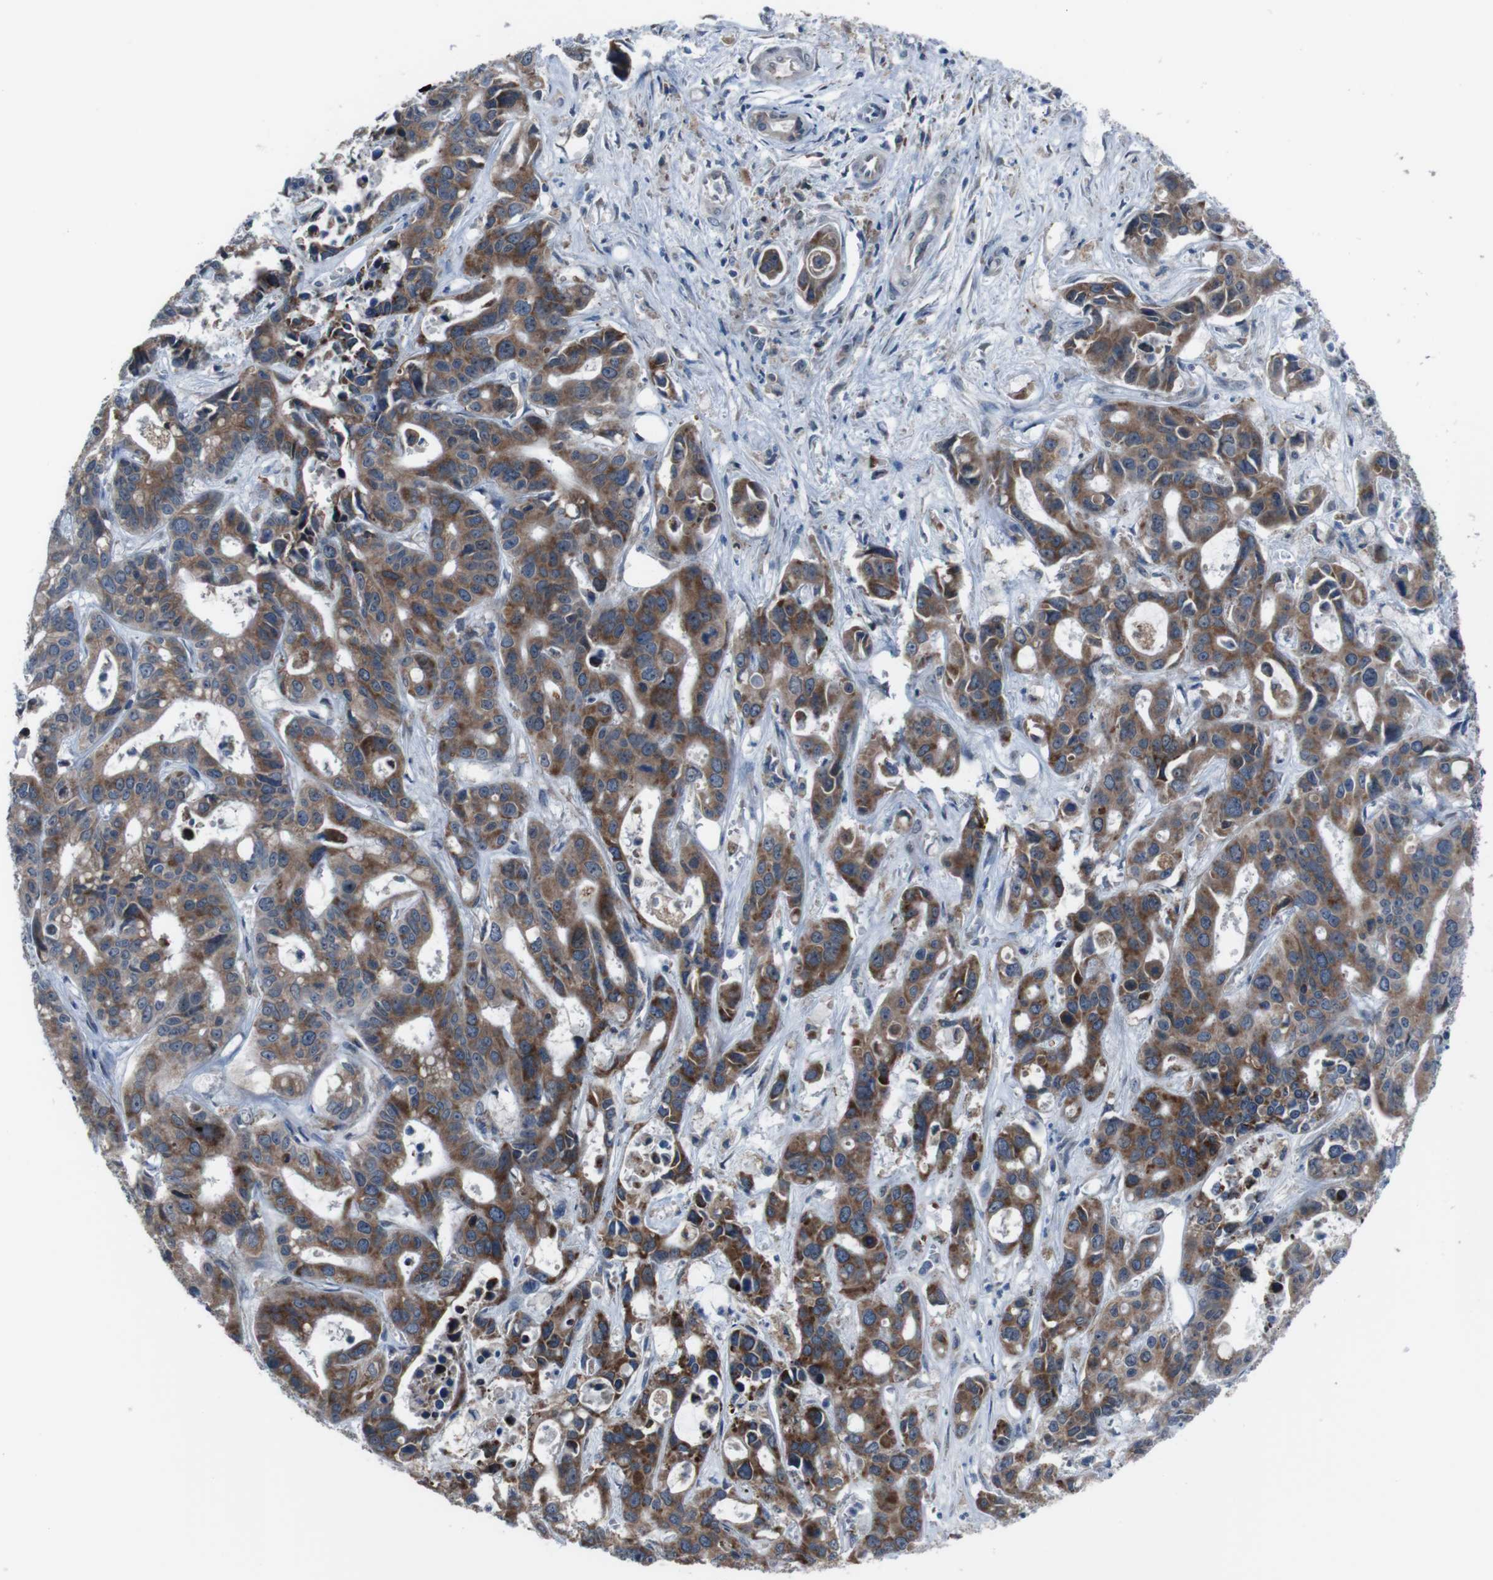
{"staining": {"intensity": "moderate", "quantity": ">75%", "location": "cytoplasmic/membranous"}, "tissue": "liver cancer", "cell_type": "Tumor cells", "image_type": "cancer", "snomed": [{"axis": "morphology", "description": "Cholangiocarcinoma"}, {"axis": "topography", "description": "Liver"}], "caption": "Immunohistochemical staining of human liver cancer reveals medium levels of moderate cytoplasmic/membranous protein expression in about >75% of tumor cells.", "gene": "CDH22", "patient": {"sex": "female", "age": 65}}